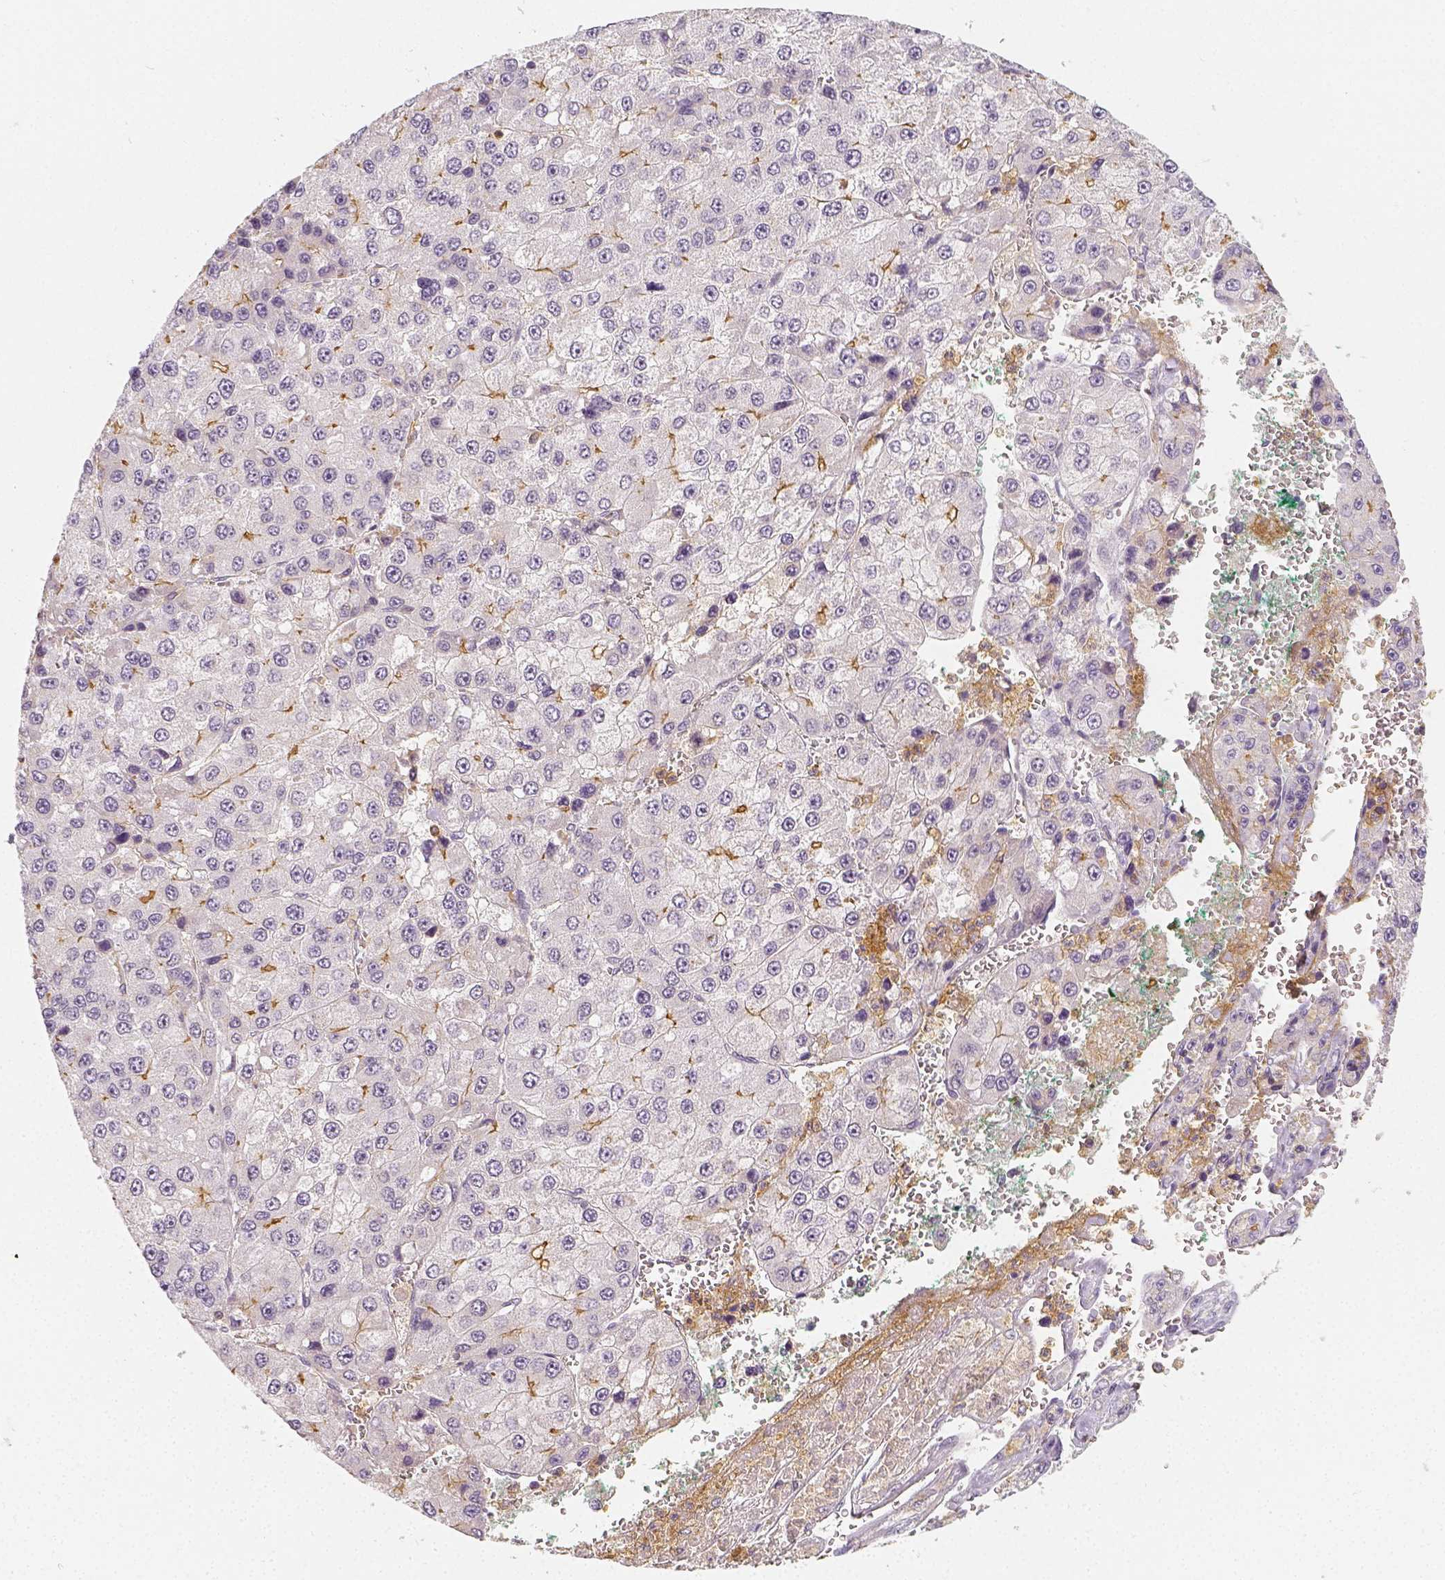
{"staining": {"intensity": "negative", "quantity": "none", "location": "none"}, "tissue": "liver cancer", "cell_type": "Tumor cells", "image_type": "cancer", "snomed": [{"axis": "morphology", "description": "Carcinoma, Hepatocellular, NOS"}, {"axis": "topography", "description": "Liver"}], "caption": "Tumor cells are negative for brown protein staining in hepatocellular carcinoma (liver).", "gene": "PTPRJ", "patient": {"sex": "female", "age": 73}}